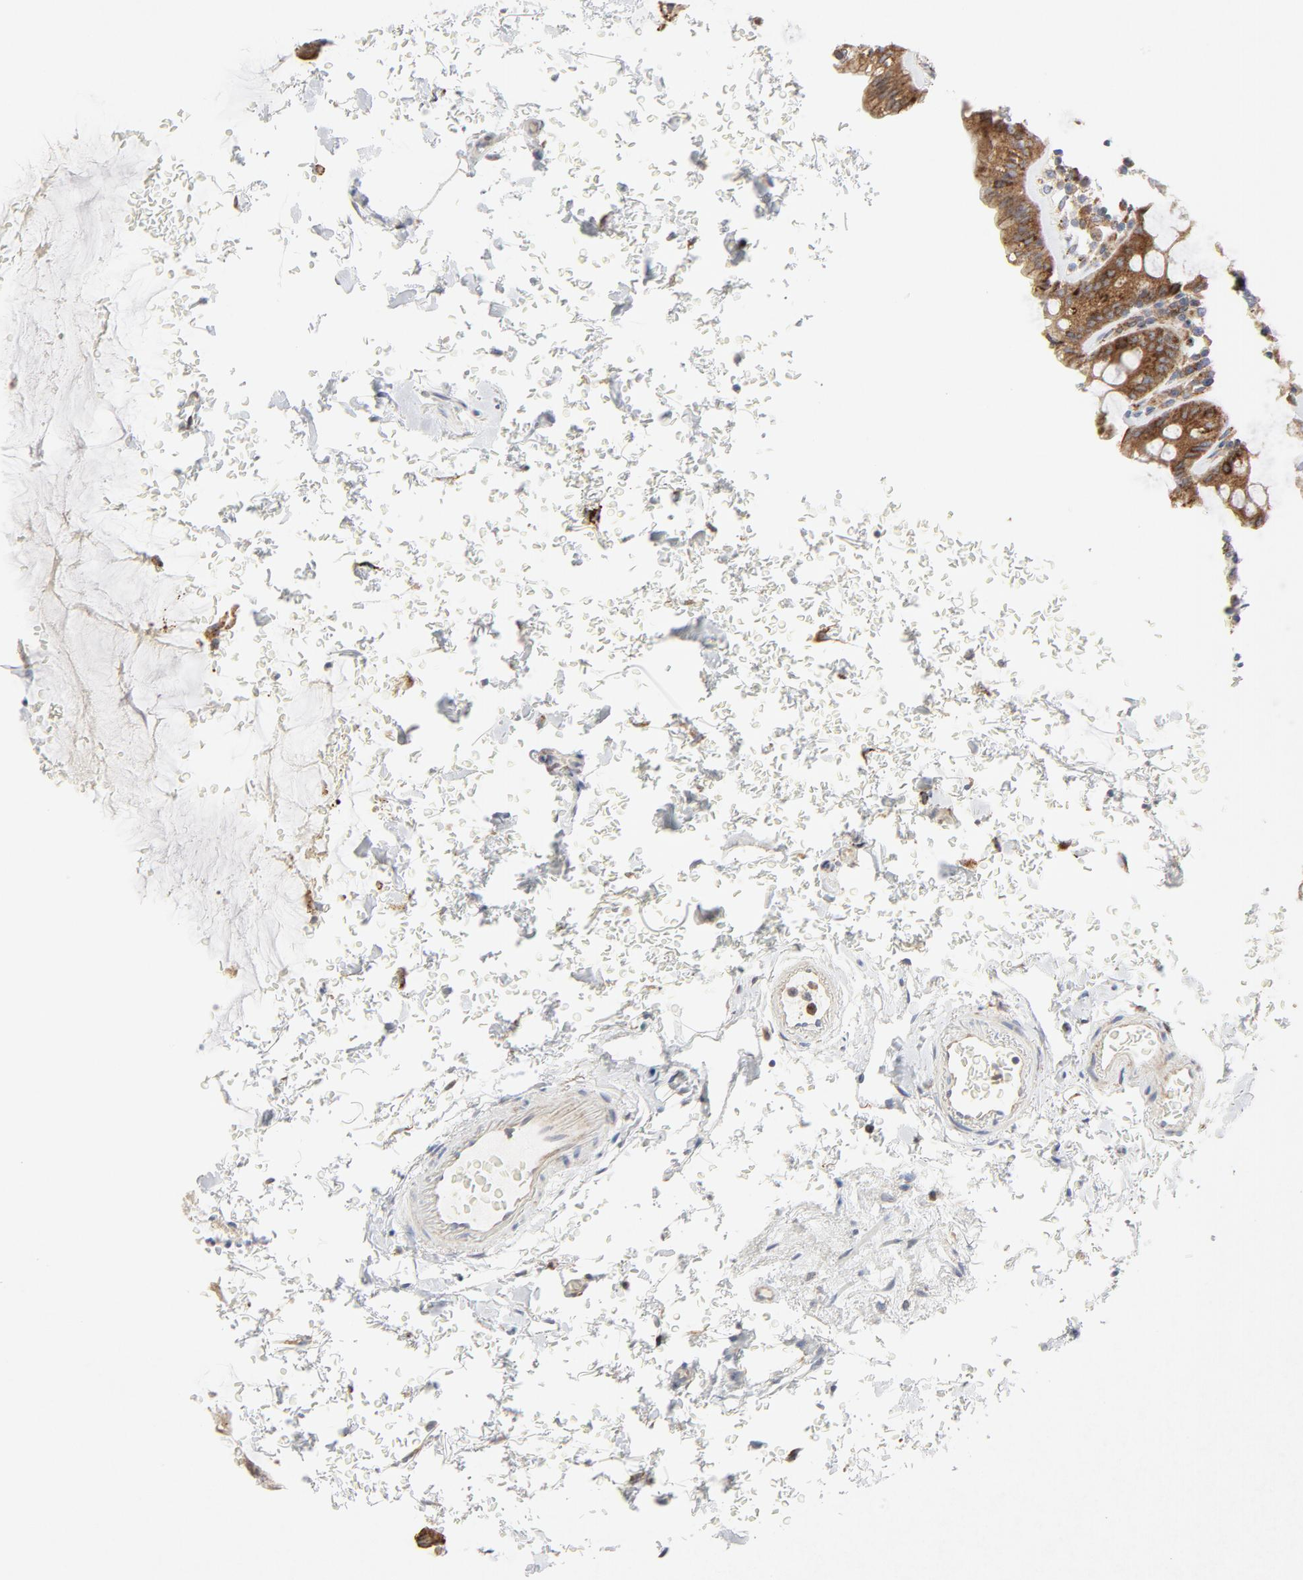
{"staining": {"intensity": "strong", "quantity": ">75%", "location": "cytoplasmic/membranous"}, "tissue": "rectum", "cell_type": "Glandular cells", "image_type": "normal", "snomed": [{"axis": "morphology", "description": "Normal tissue, NOS"}, {"axis": "topography", "description": "Rectum"}], "caption": "Protein staining of unremarkable rectum displays strong cytoplasmic/membranous expression in approximately >75% of glandular cells.", "gene": "LRP6", "patient": {"sex": "male", "age": 92}}